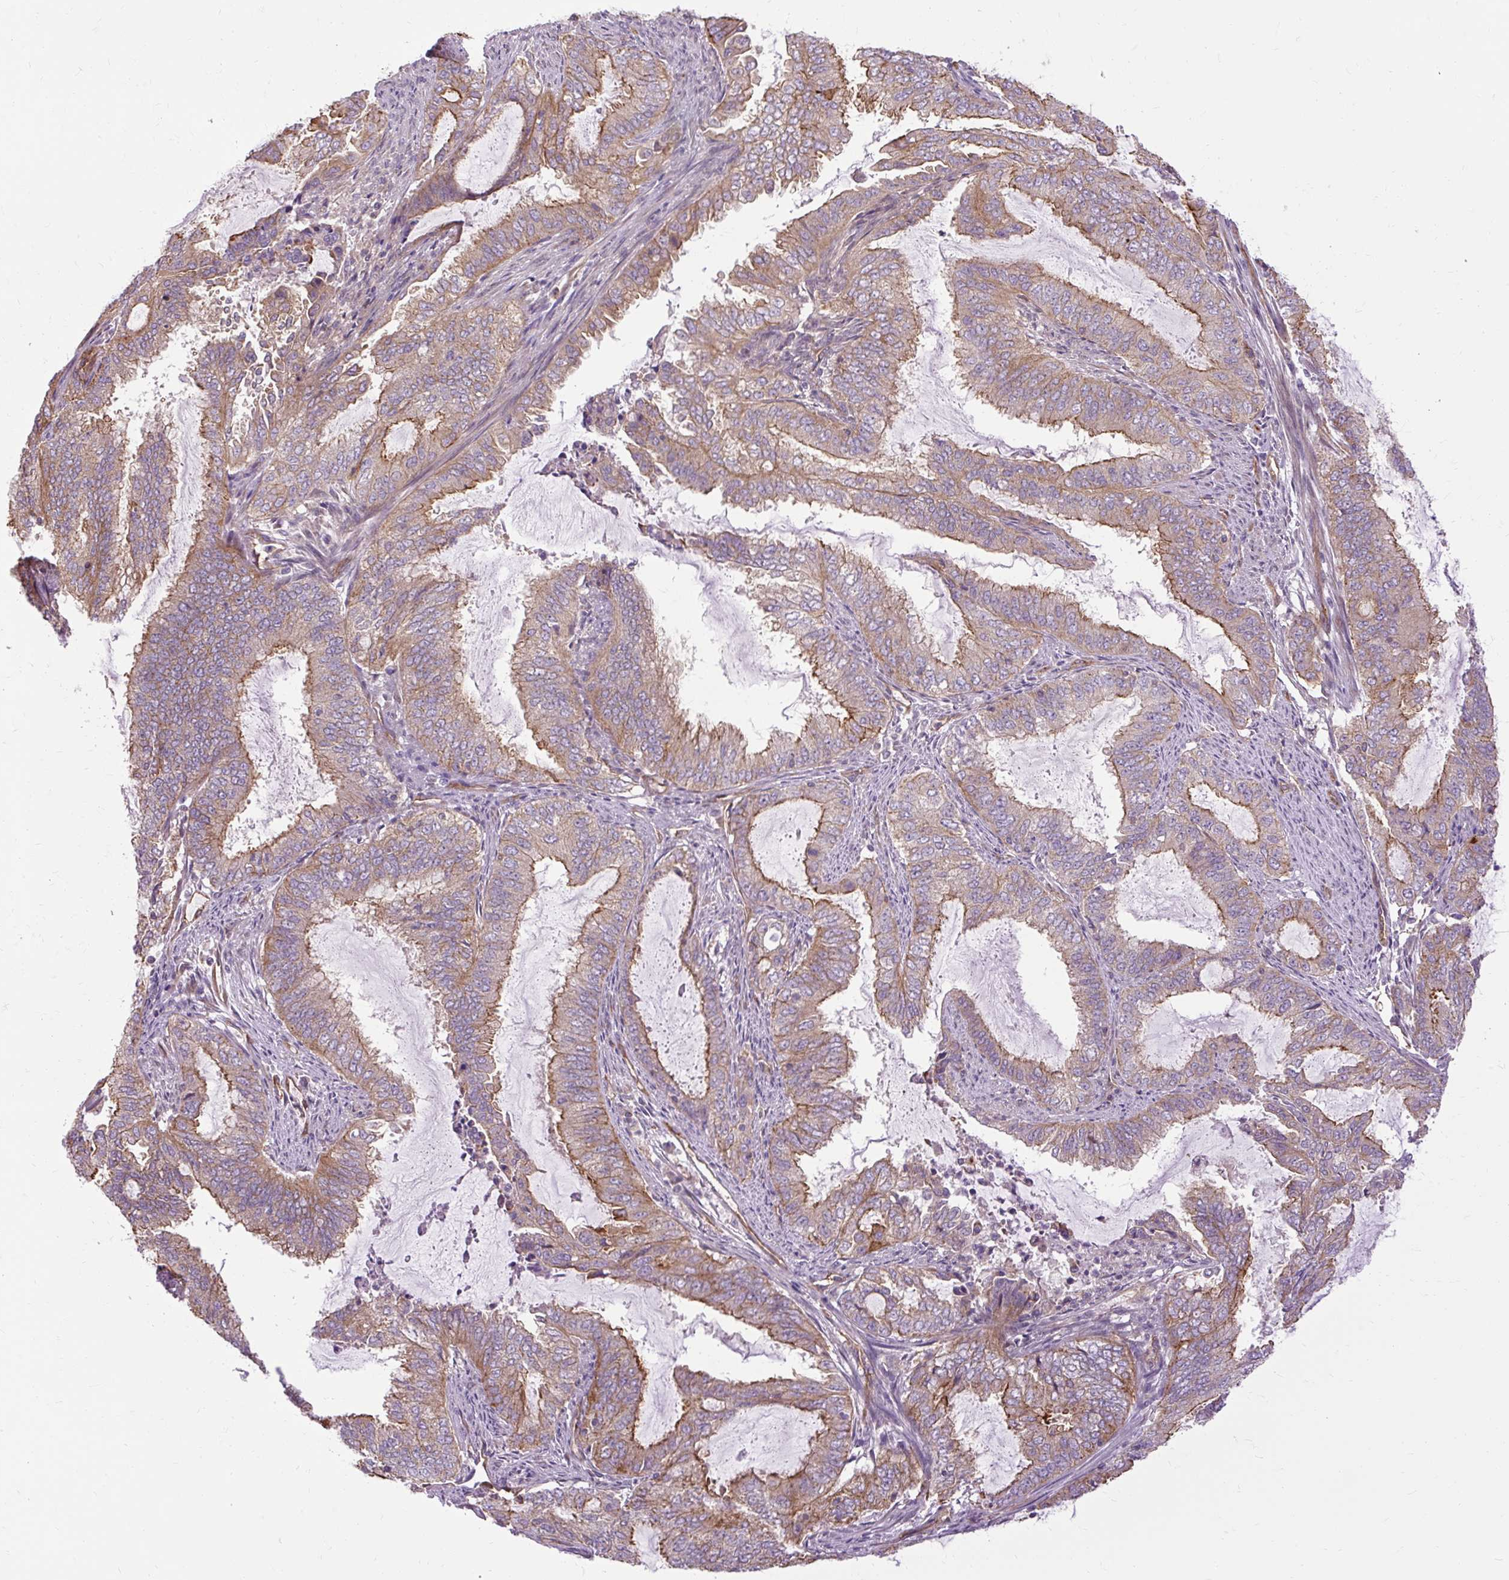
{"staining": {"intensity": "moderate", "quantity": "25%-75%", "location": "cytoplasmic/membranous"}, "tissue": "endometrial cancer", "cell_type": "Tumor cells", "image_type": "cancer", "snomed": [{"axis": "morphology", "description": "Adenocarcinoma, NOS"}, {"axis": "topography", "description": "Endometrium"}], "caption": "Protein staining exhibits moderate cytoplasmic/membranous staining in approximately 25%-75% of tumor cells in adenocarcinoma (endometrial). (Brightfield microscopy of DAB IHC at high magnification).", "gene": "CCDC93", "patient": {"sex": "female", "age": 51}}